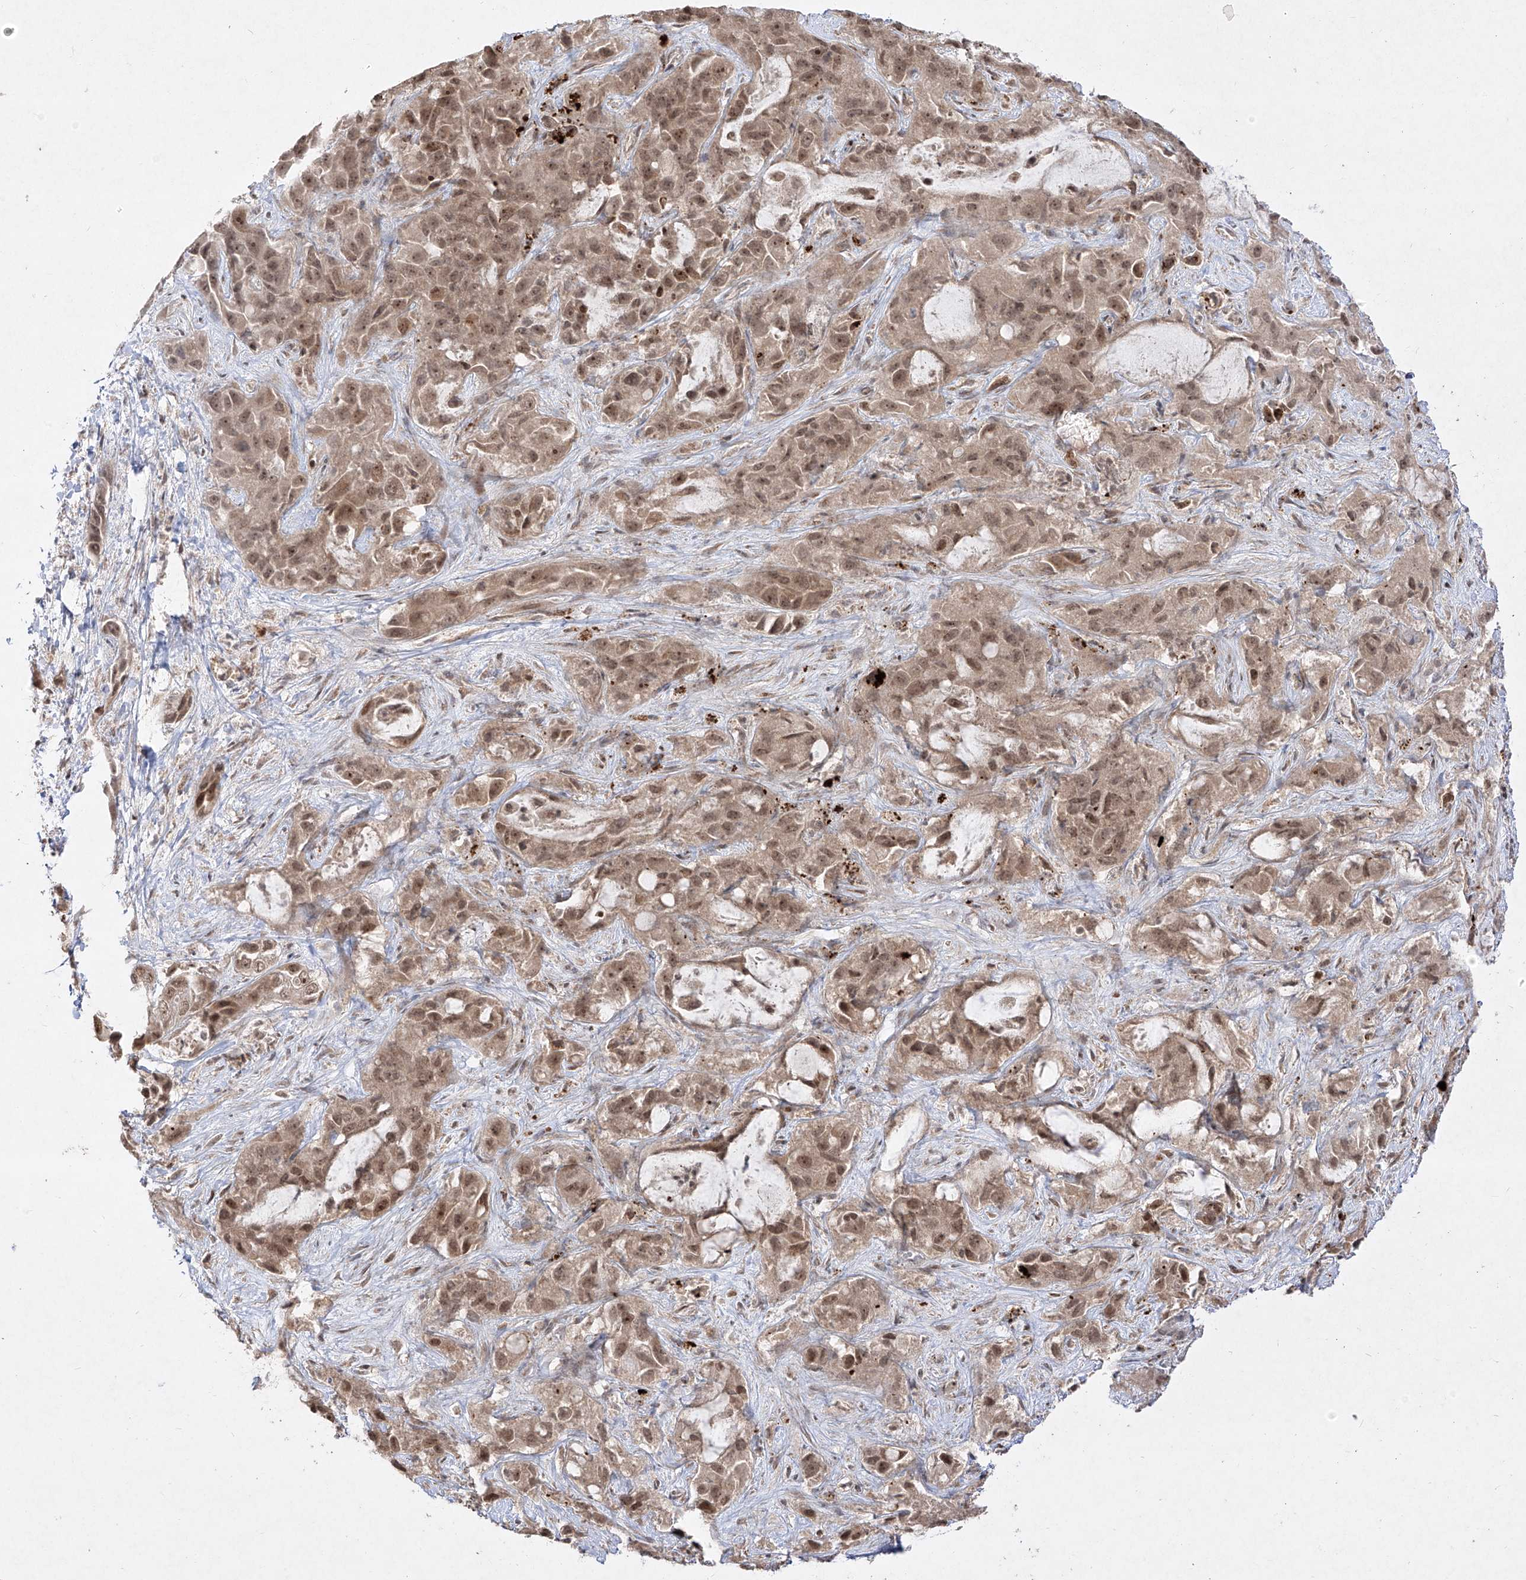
{"staining": {"intensity": "moderate", "quantity": ">75%", "location": "nuclear"}, "tissue": "liver cancer", "cell_type": "Tumor cells", "image_type": "cancer", "snomed": [{"axis": "morphology", "description": "Cholangiocarcinoma"}, {"axis": "topography", "description": "Liver"}], "caption": "This is an image of immunohistochemistry staining of liver cholangiocarcinoma, which shows moderate positivity in the nuclear of tumor cells.", "gene": "SNRNP27", "patient": {"sex": "female", "age": 52}}